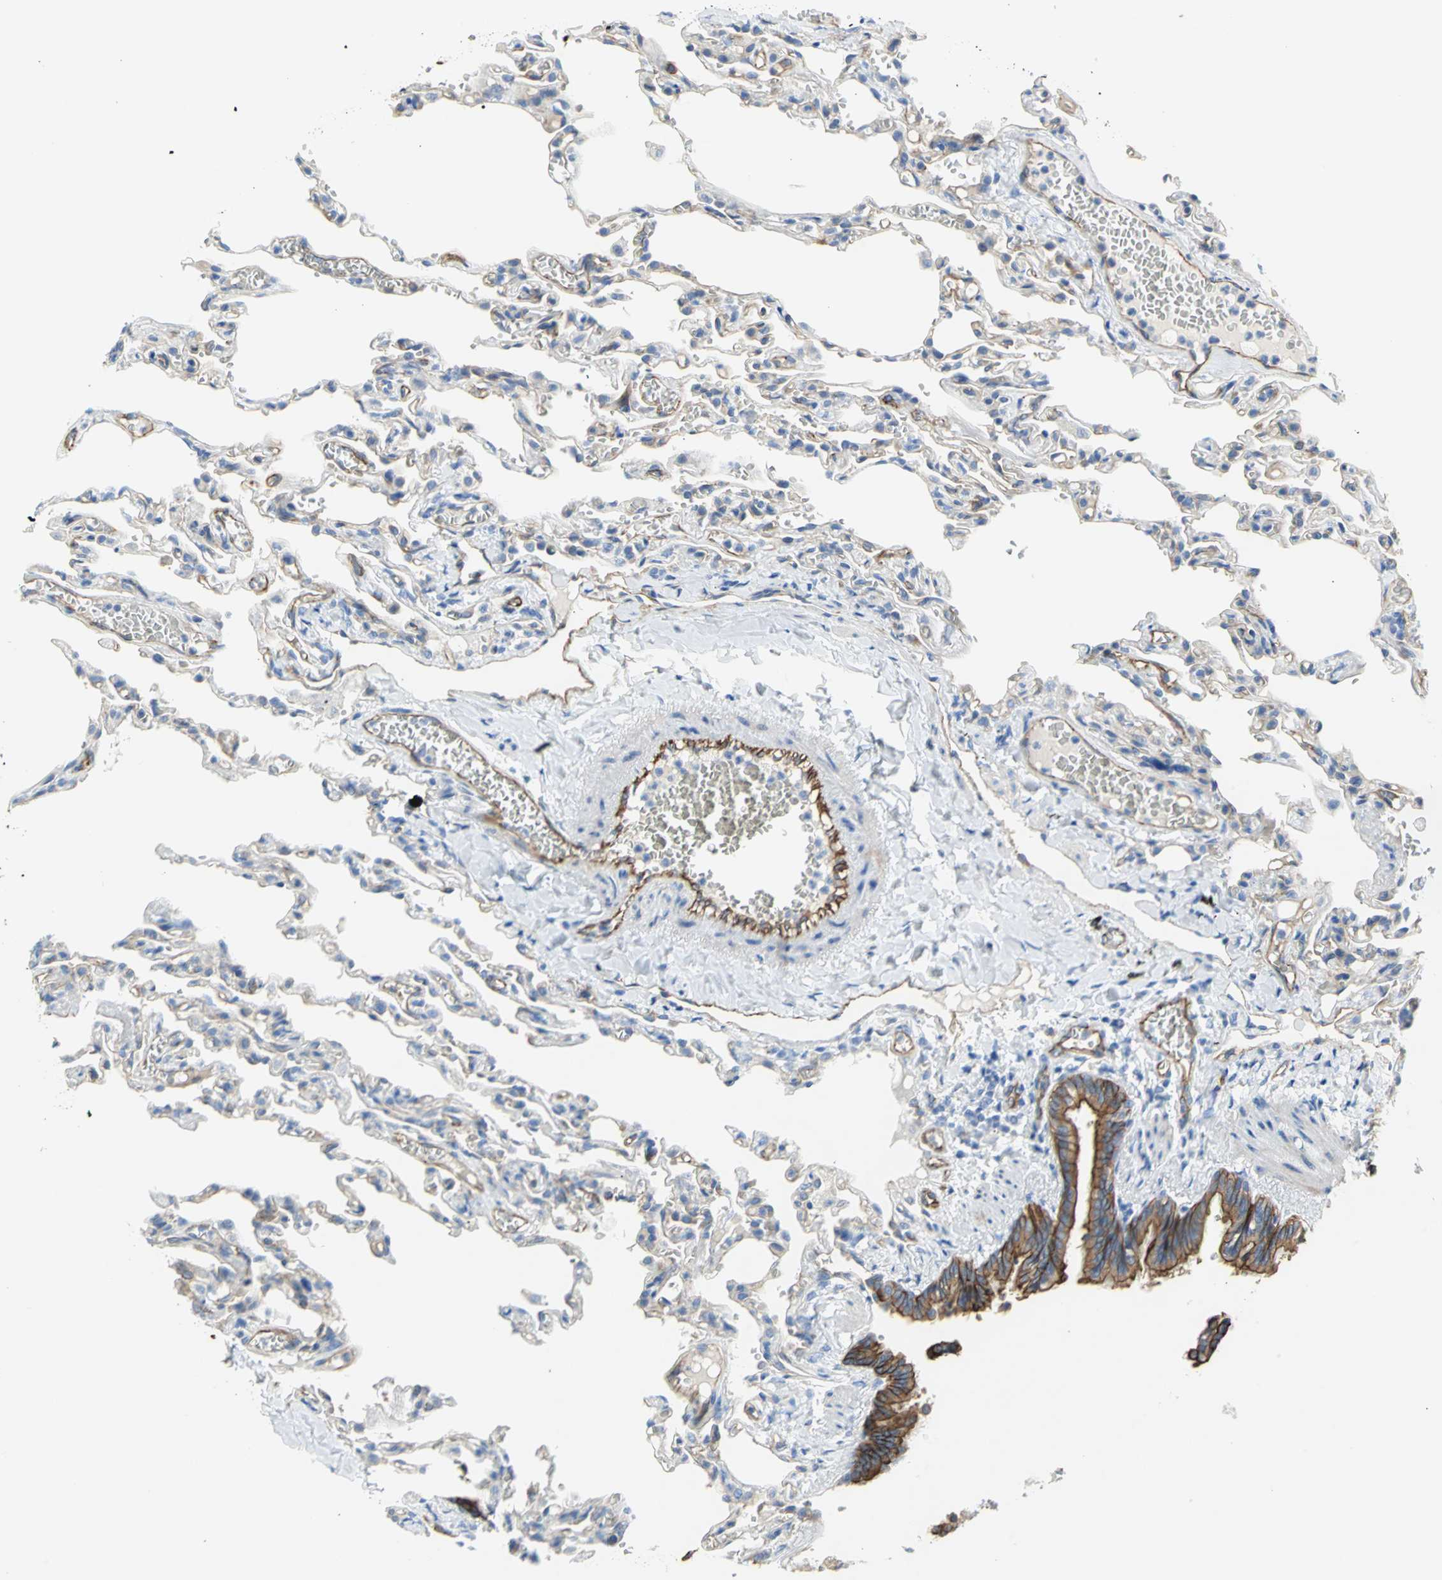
{"staining": {"intensity": "weak", "quantity": "25%-75%", "location": "cytoplasmic/membranous"}, "tissue": "lung", "cell_type": "Alveolar cells", "image_type": "normal", "snomed": [{"axis": "morphology", "description": "Normal tissue, NOS"}, {"axis": "topography", "description": "Lung"}], "caption": "IHC histopathology image of benign human lung stained for a protein (brown), which exhibits low levels of weak cytoplasmic/membranous expression in approximately 25%-75% of alveolar cells.", "gene": "FLNB", "patient": {"sex": "male", "age": 21}}